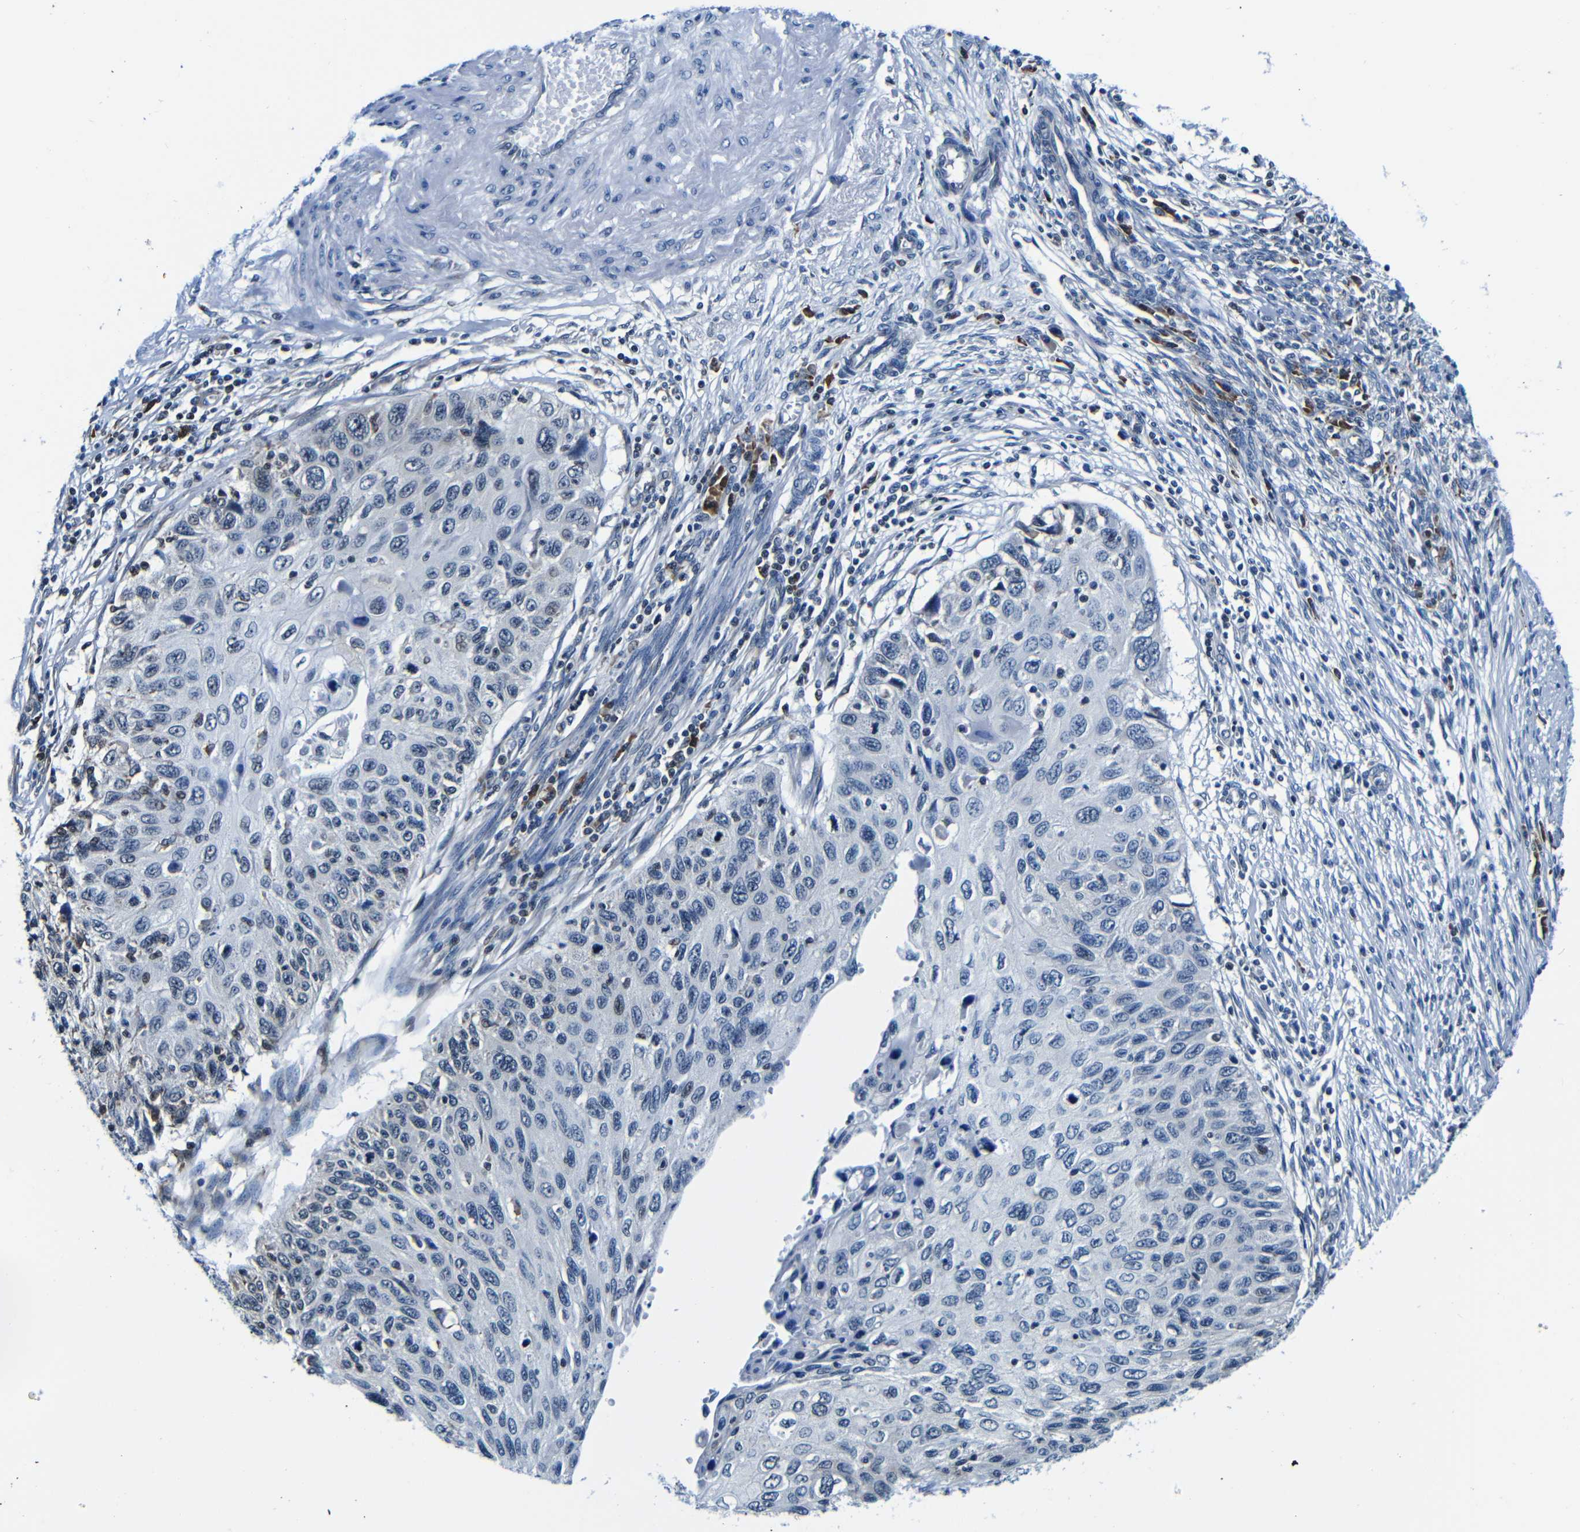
{"staining": {"intensity": "negative", "quantity": "none", "location": "none"}, "tissue": "cervical cancer", "cell_type": "Tumor cells", "image_type": "cancer", "snomed": [{"axis": "morphology", "description": "Squamous cell carcinoma, NOS"}, {"axis": "topography", "description": "Cervix"}], "caption": "Protein analysis of cervical cancer demonstrates no significant staining in tumor cells. (Brightfield microscopy of DAB immunohistochemistry at high magnification).", "gene": "NCBP3", "patient": {"sex": "female", "age": 70}}